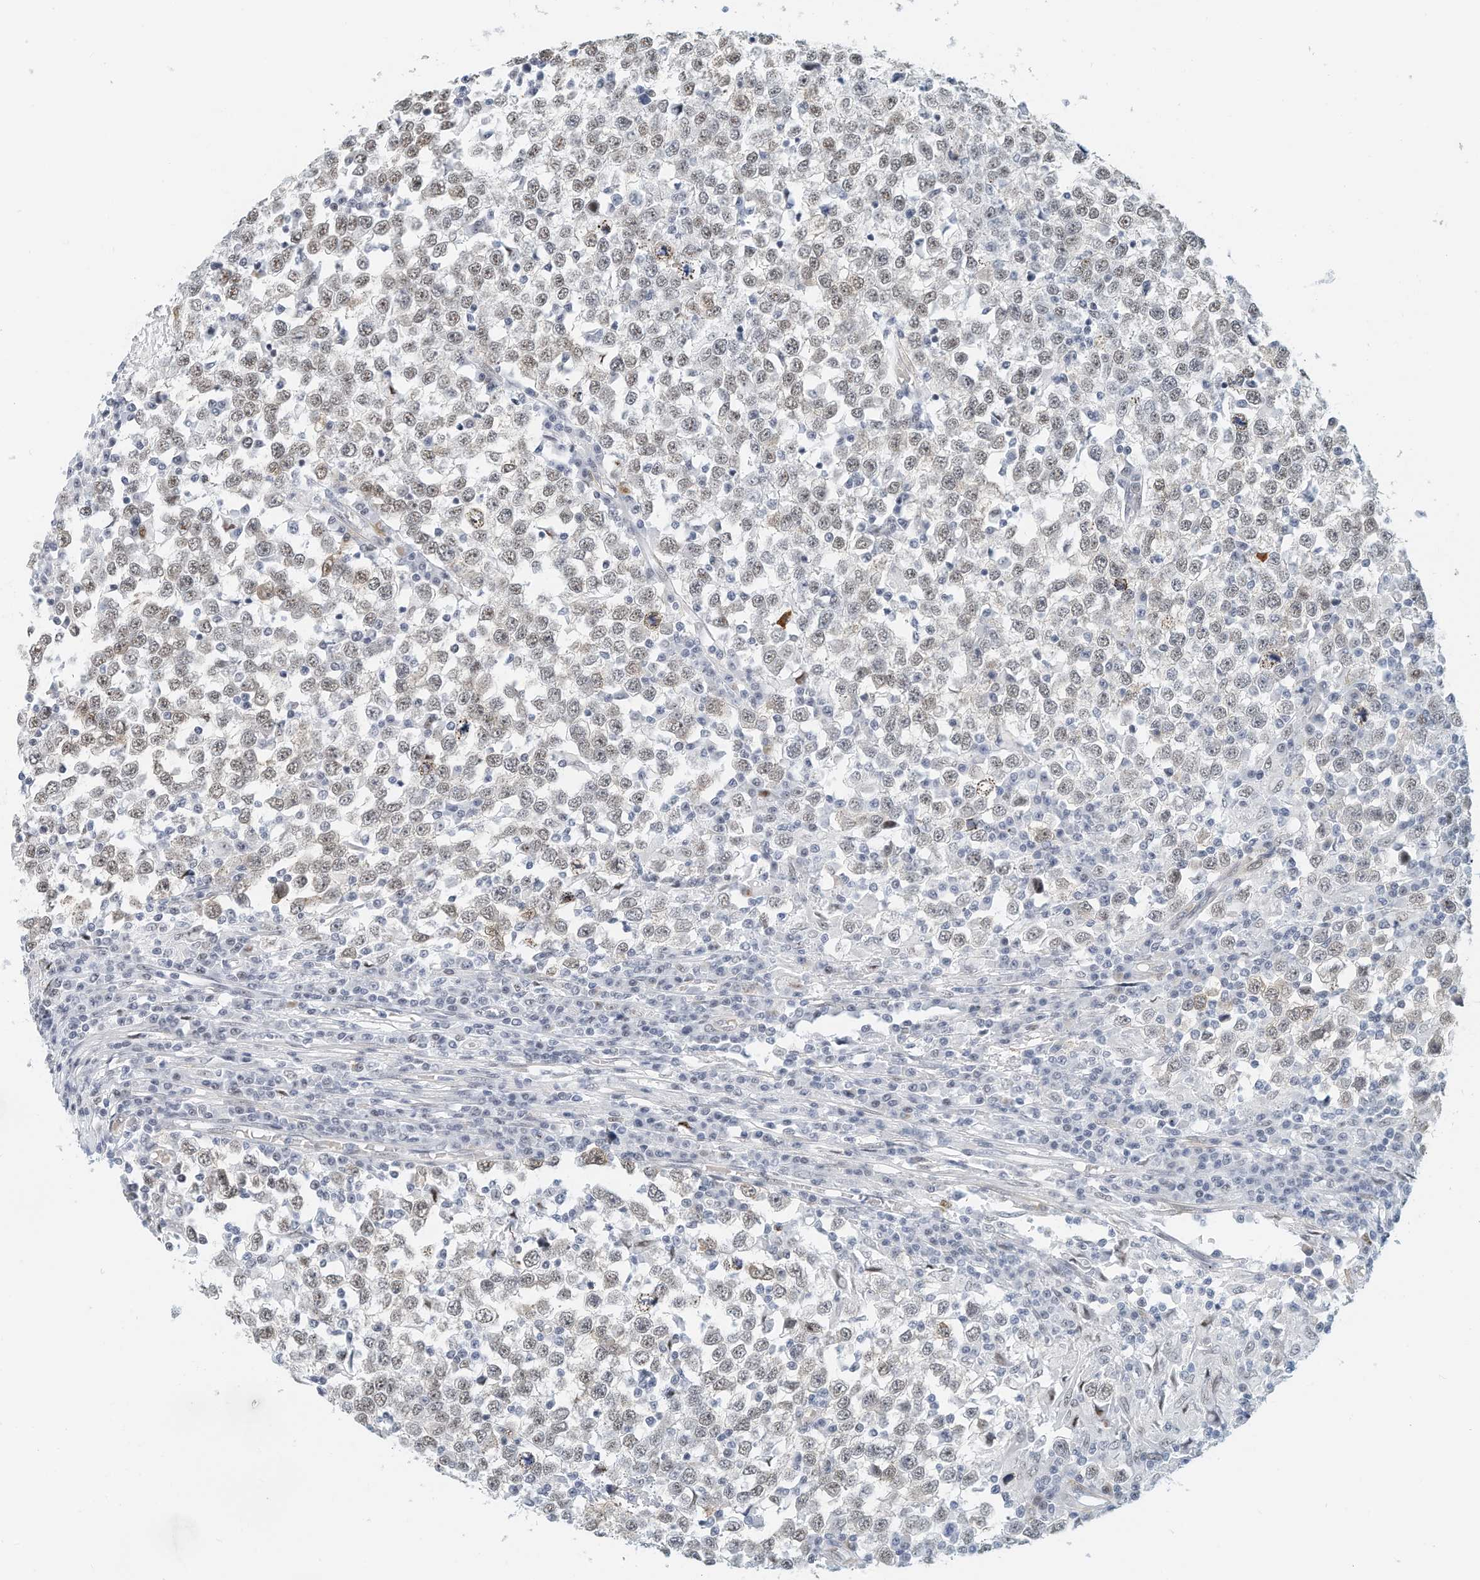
{"staining": {"intensity": "weak", "quantity": "<25%", "location": "nuclear"}, "tissue": "testis cancer", "cell_type": "Tumor cells", "image_type": "cancer", "snomed": [{"axis": "morphology", "description": "Seminoma, NOS"}, {"axis": "topography", "description": "Testis"}], "caption": "There is no significant expression in tumor cells of testis cancer (seminoma).", "gene": "ARHGAP28", "patient": {"sex": "male", "age": 65}}